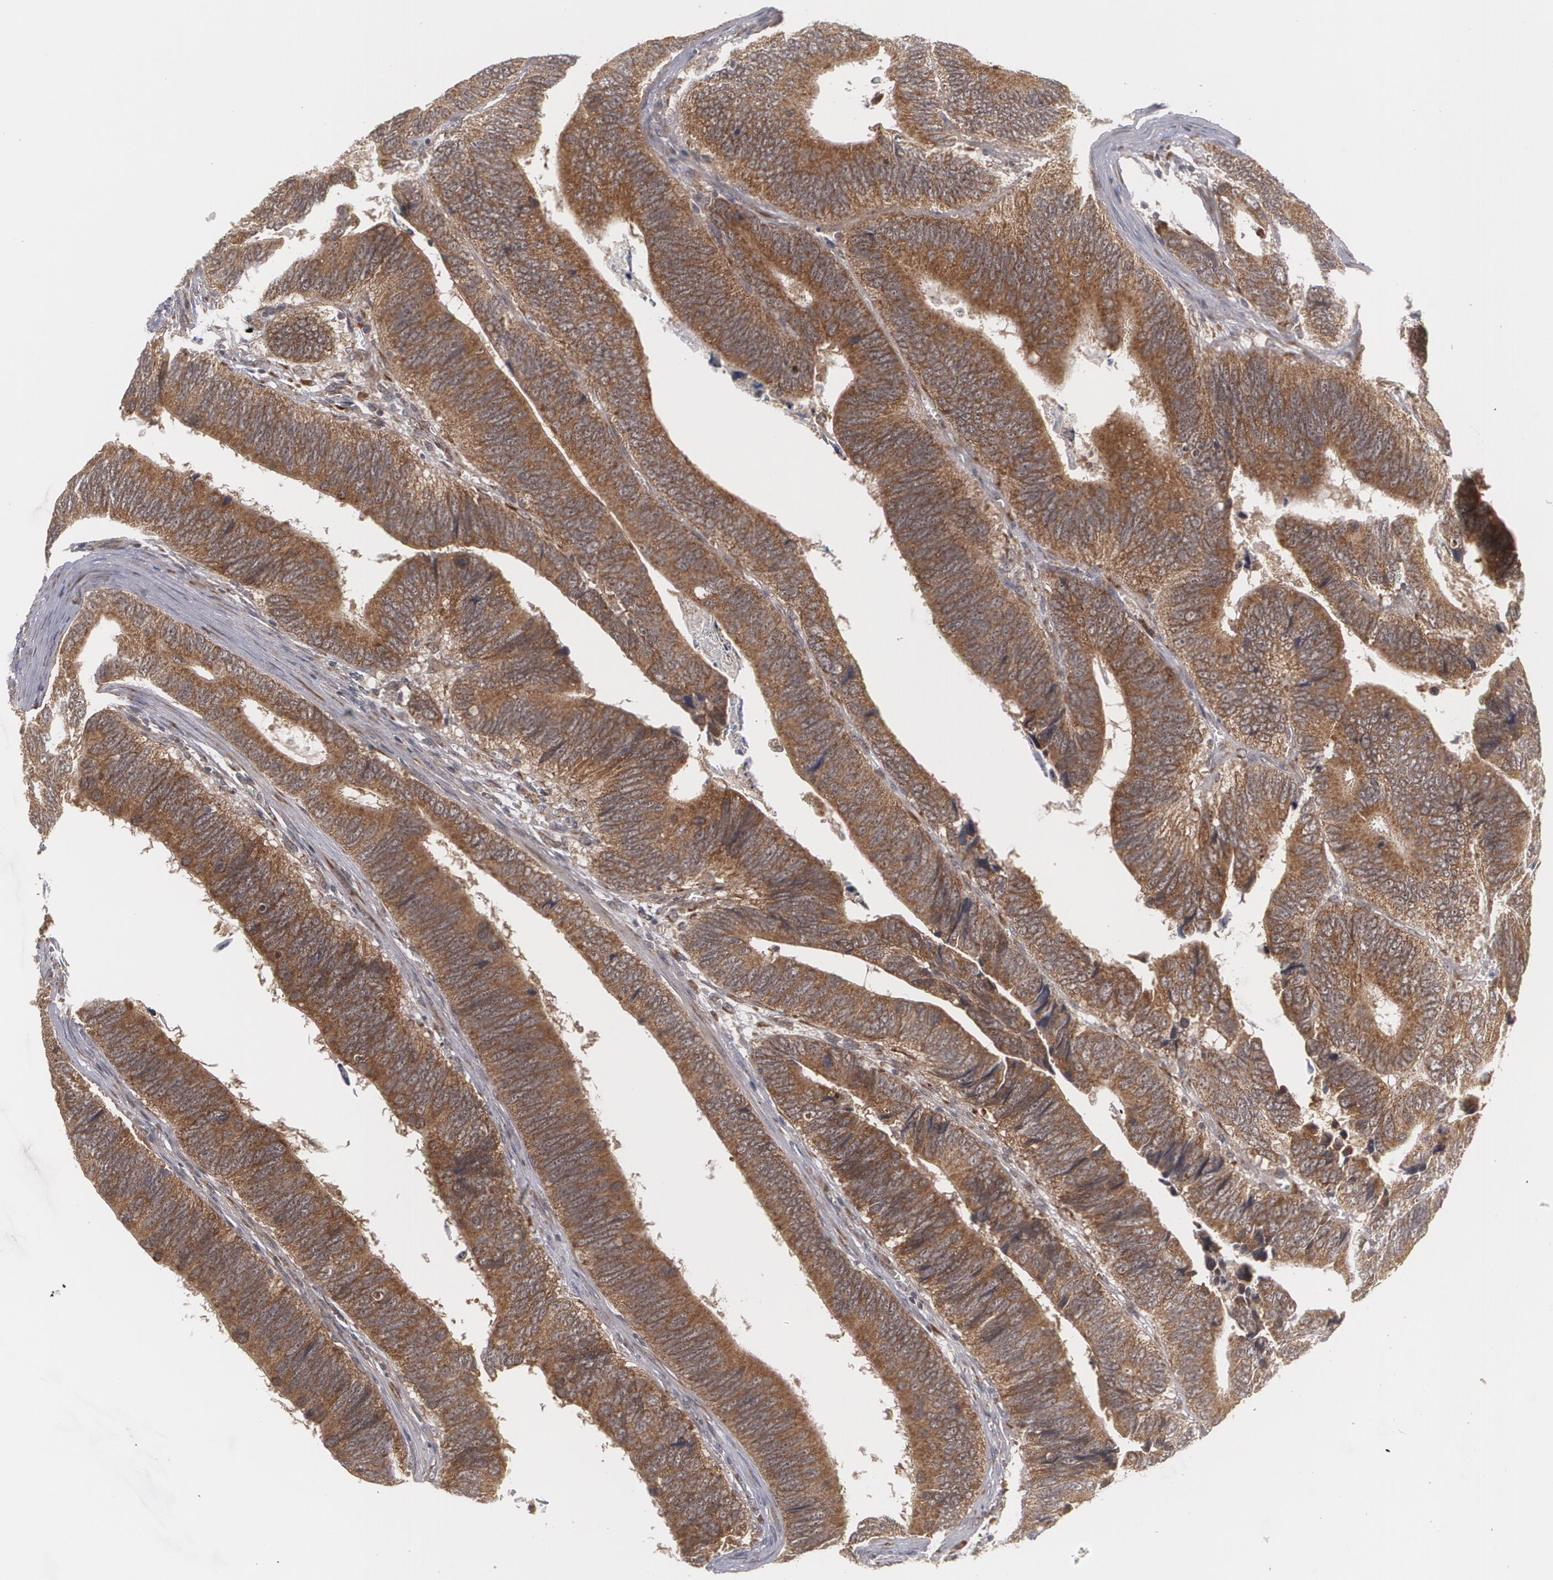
{"staining": {"intensity": "moderate", "quantity": ">75%", "location": "cytoplasmic/membranous"}, "tissue": "colorectal cancer", "cell_type": "Tumor cells", "image_type": "cancer", "snomed": [{"axis": "morphology", "description": "Adenocarcinoma, NOS"}, {"axis": "topography", "description": "Colon"}], "caption": "Tumor cells reveal medium levels of moderate cytoplasmic/membranous staining in about >75% of cells in human adenocarcinoma (colorectal).", "gene": "BMP6", "patient": {"sex": "male", "age": 72}}